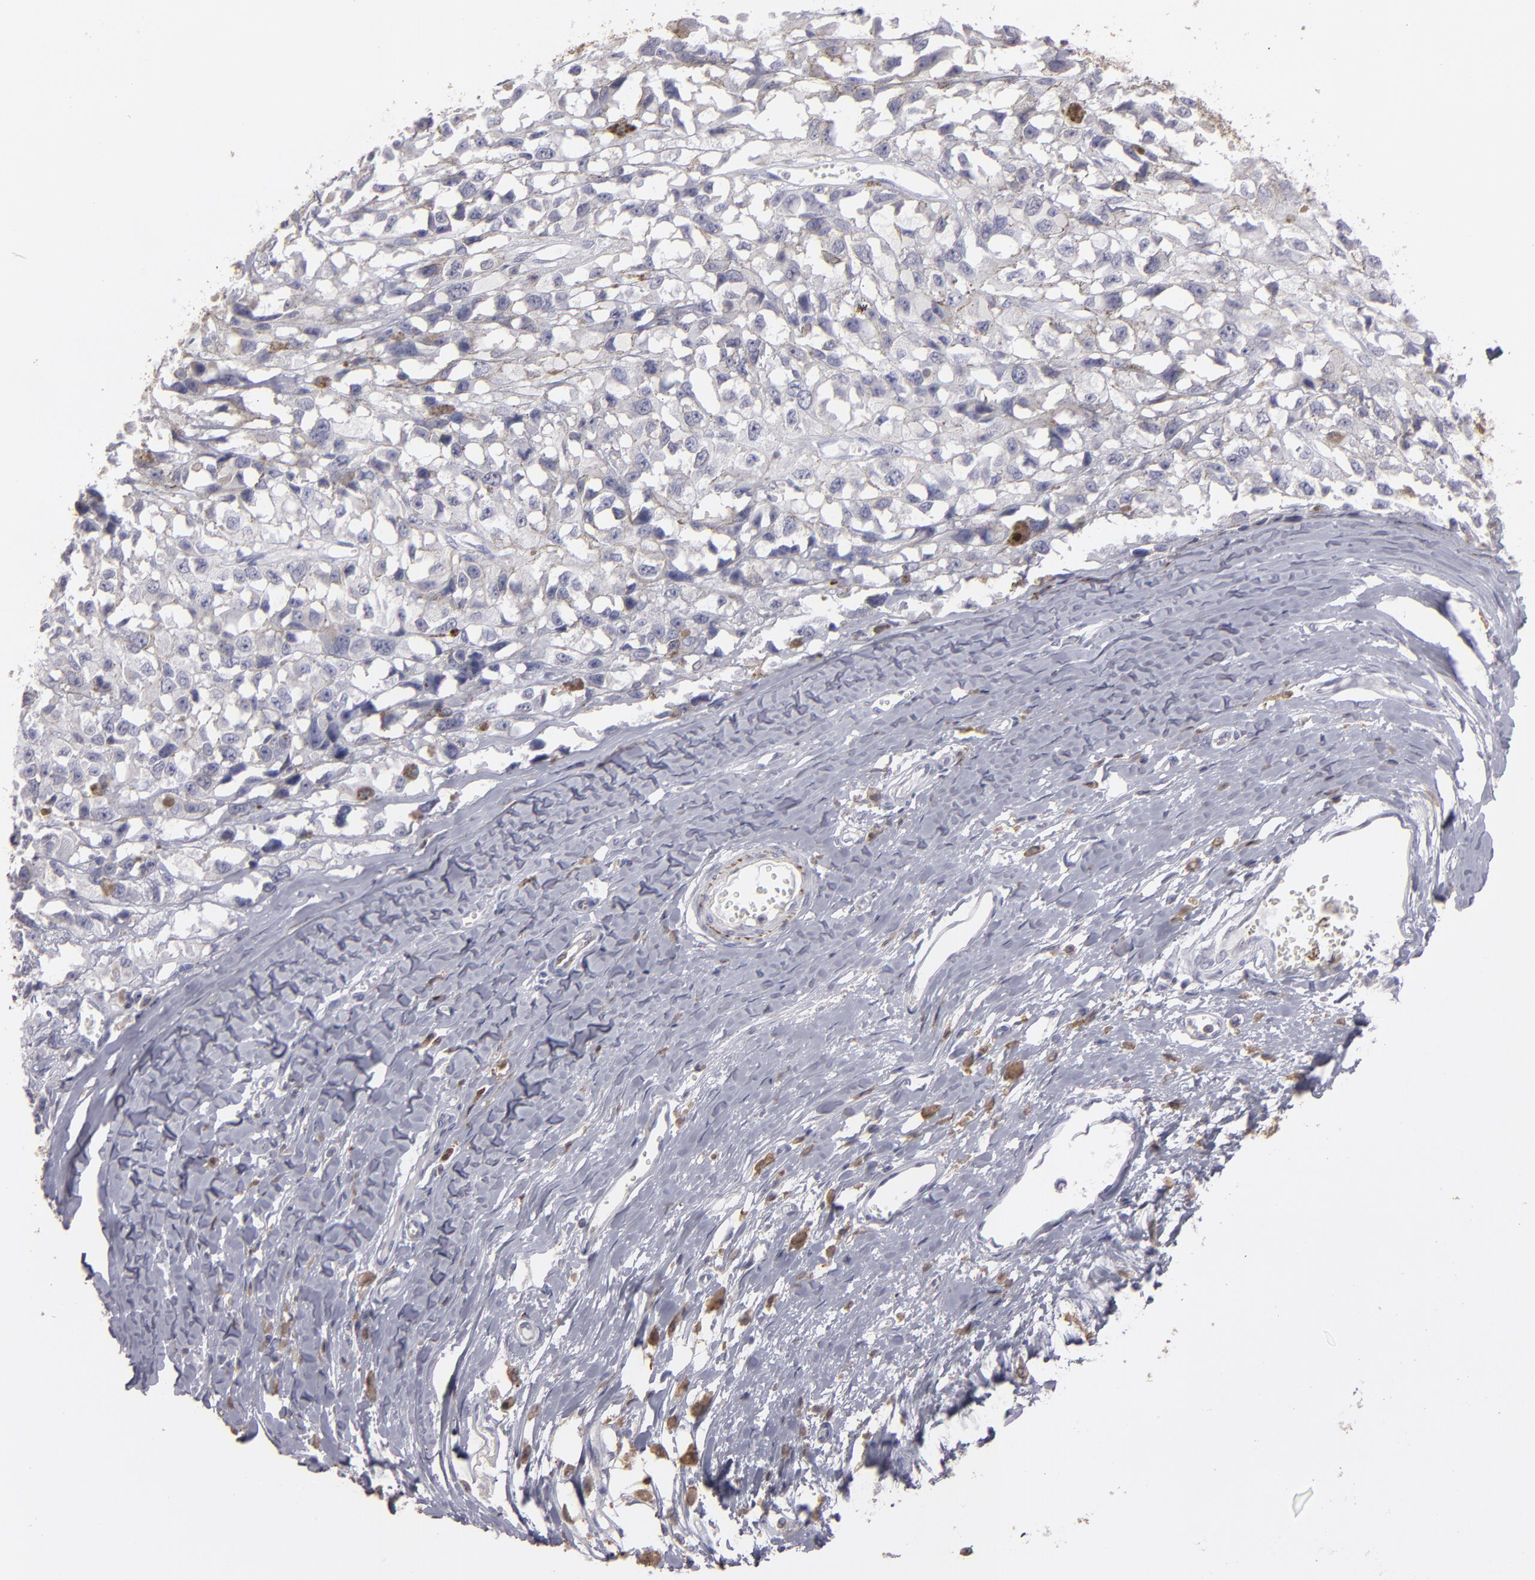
{"staining": {"intensity": "moderate", "quantity": "<25%", "location": "cytoplasmic/membranous"}, "tissue": "melanoma", "cell_type": "Tumor cells", "image_type": "cancer", "snomed": [{"axis": "morphology", "description": "Malignant melanoma, Metastatic site"}, {"axis": "topography", "description": "Lymph node"}], "caption": "Tumor cells display moderate cytoplasmic/membranous expression in about <25% of cells in malignant melanoma (metastatic site).", "gene": "SEMA3G", "patient": {"sex": "male", "age": 59}}